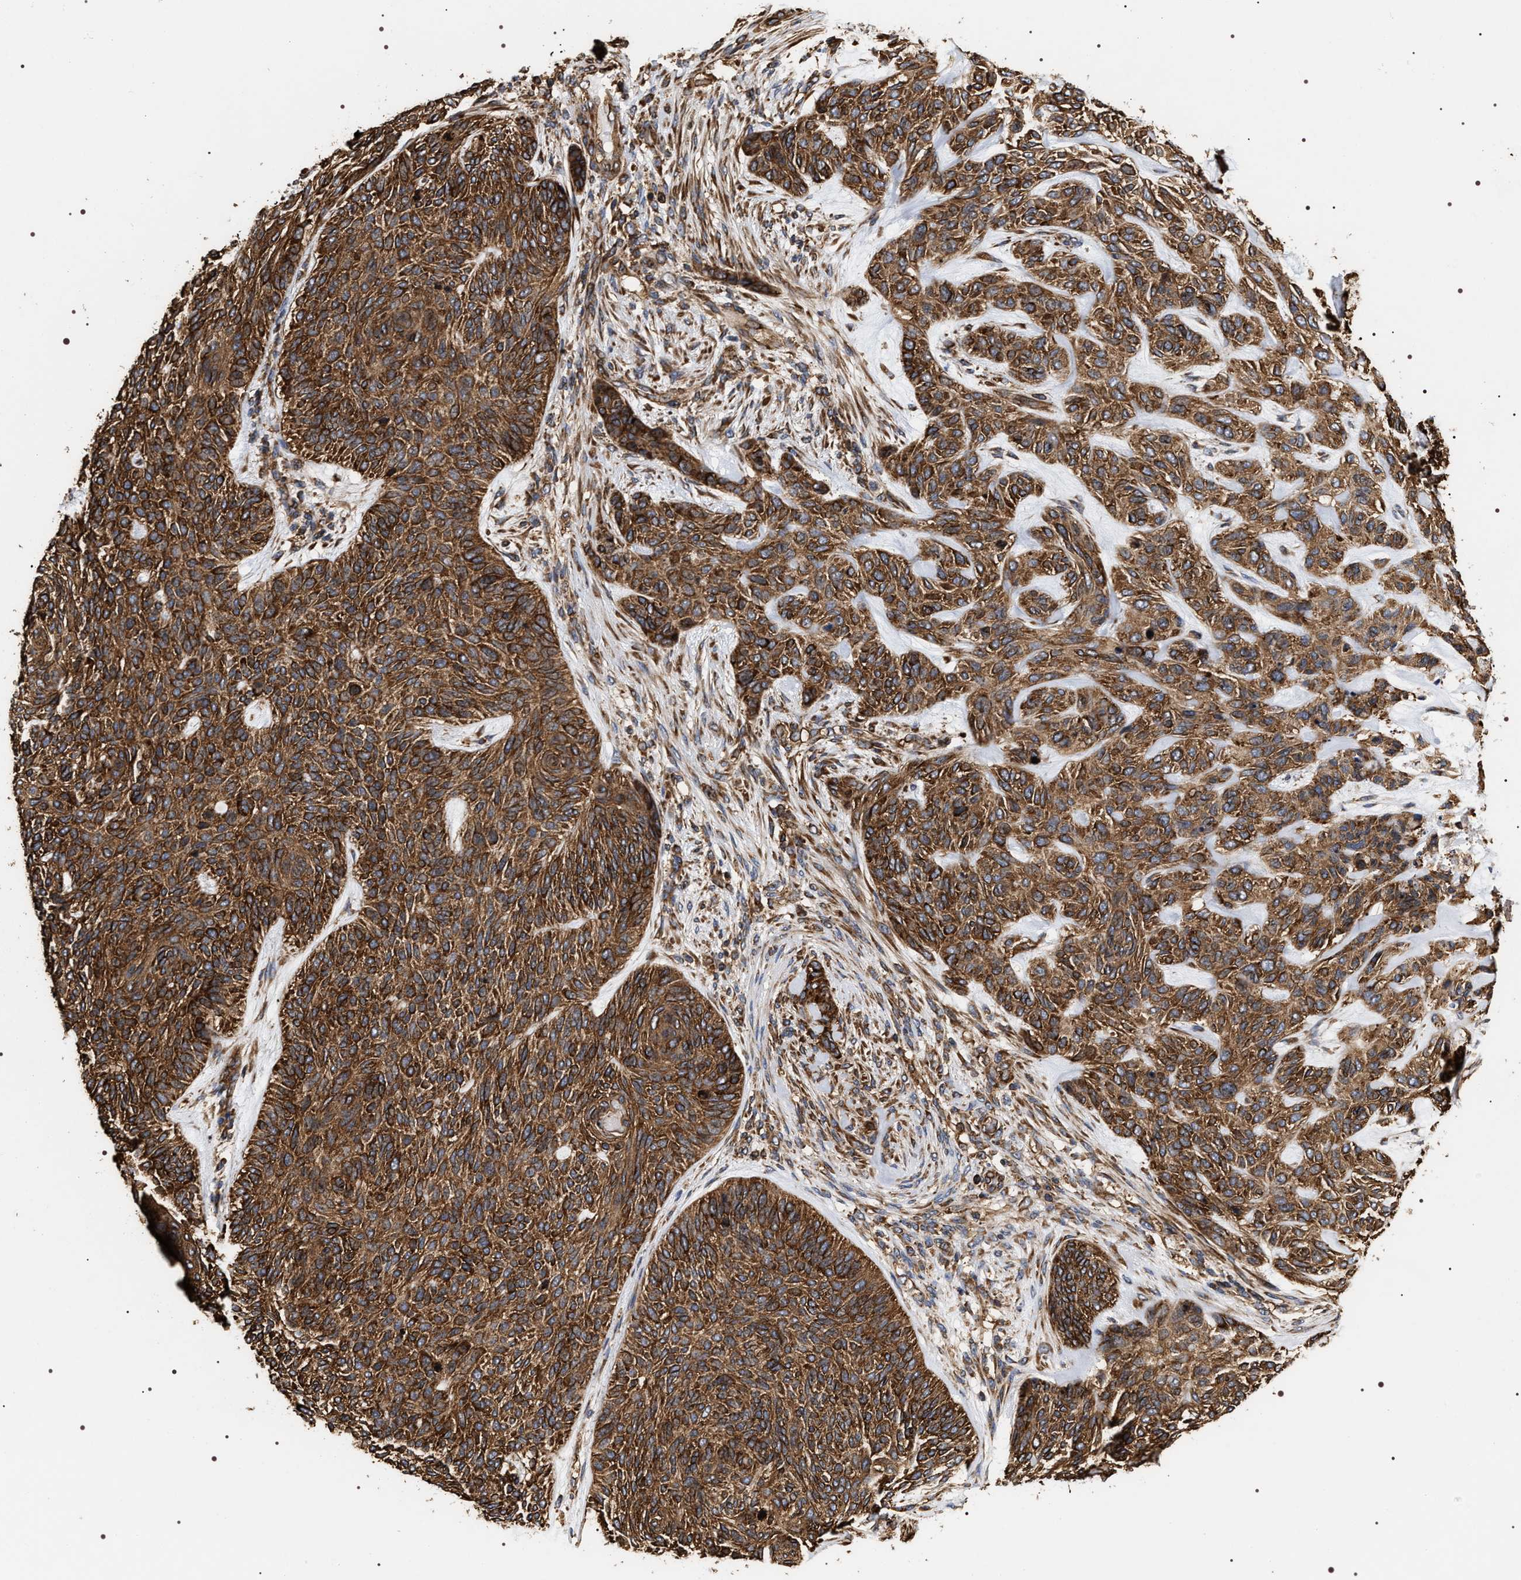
{"staining": {"intensity": "strong", "quantity": ">75%", "location": "cytoplasmic/membranous"}, "tissue": "skin cancer", "cell_type": "Tumor cells", "image_type": "cancer", "snomed": [{"axis": "morphology", "description": "Basal cell carcinoma"}, {"axis": "topography", "description": "Skin"}], "caption": "Tumor cells exhibit strong cytoplasmic/membranous positivity in approximately >75% of cells in skin cancer. The protein of interest is shown in brown color, while the nuclei are stained blue.", "gene": "SERBP1", "patient": {"sex": "male", "age": 55}}